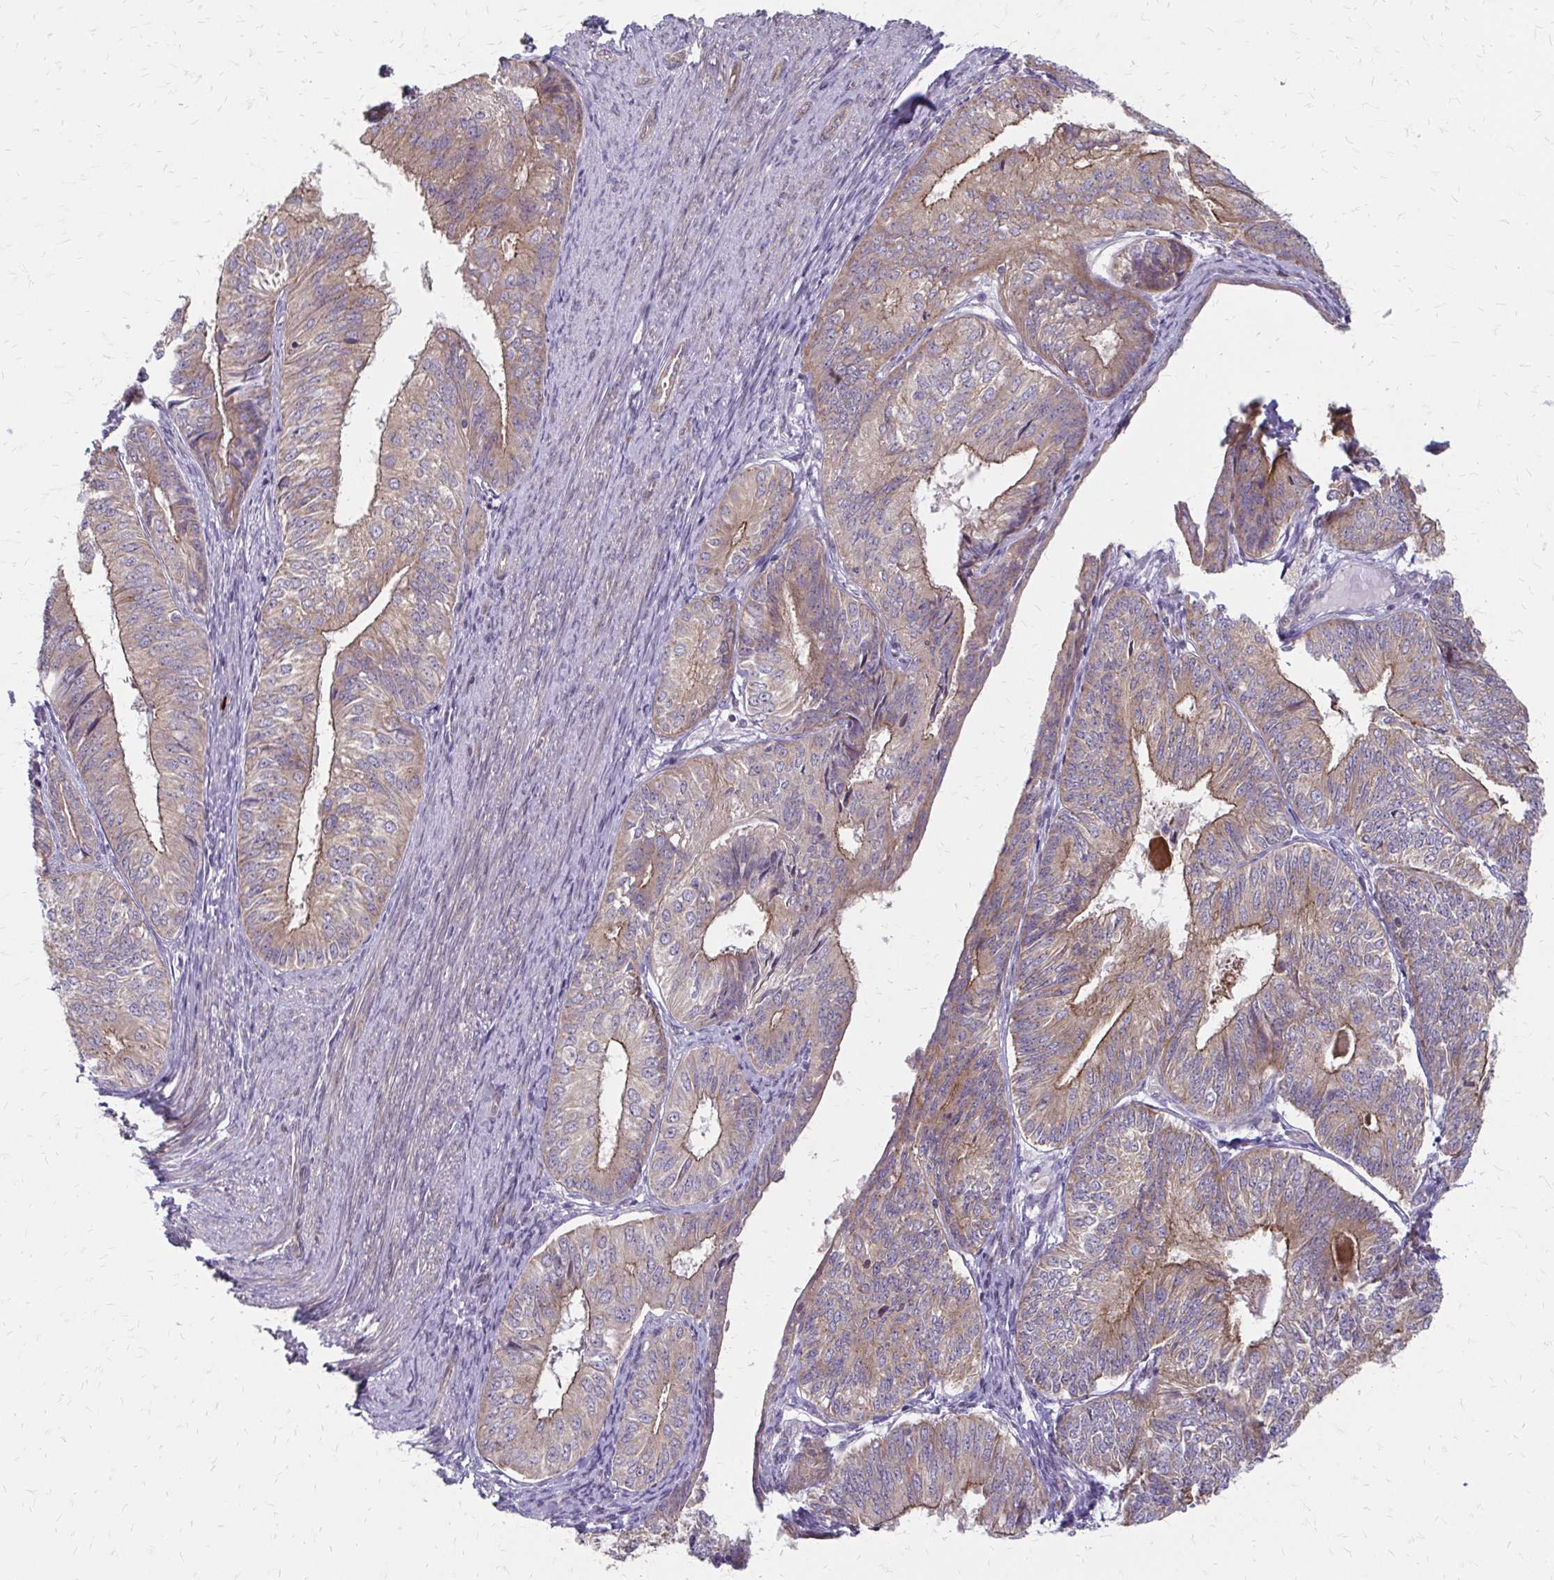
{"staining": {"intensity": "weak", "quantity": ">75%", "location": "cytoplasmic/membranous"}, "tissue": "endometrial cancer", "cell_type": "Tumor cells", "image_type": "cancer", "snomed": [{"axis": "morphology", "description": "Adenocarcinoma, NOS"}, {"axis": "topography", "description": "Endometrium"}], "caption": "There is low levels of weak cytoplasmic/membranous staining in tumor cells of adenocarcinoma (endometrial), as demonstrated by immunohistochemical staining (brown color).", "gene": "ZNF383", "patient": {"sex": "female", "age": 58}}